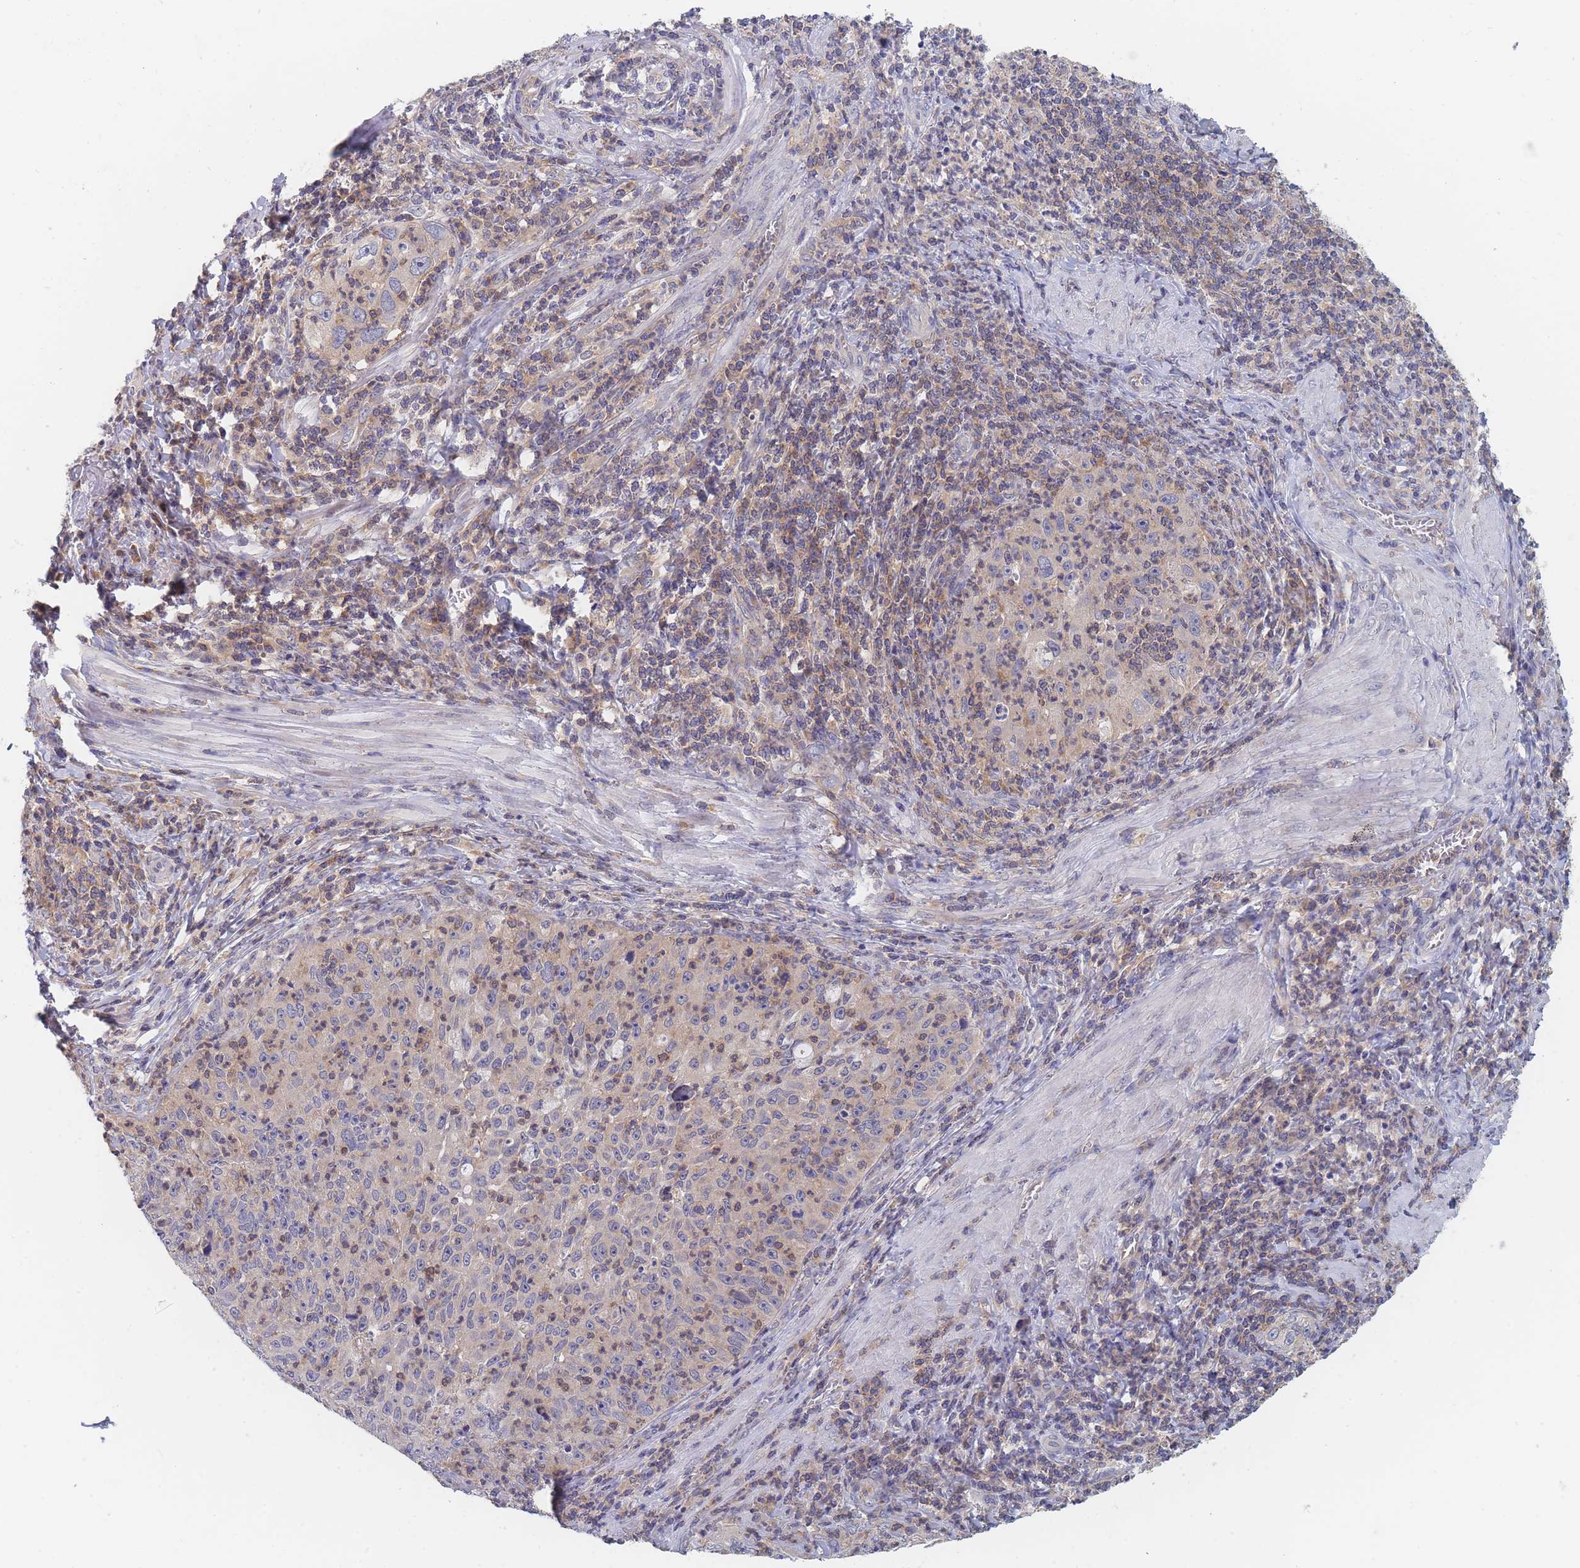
{"staining": {"intensity": "weak", "quantity": "25%-75%", "location": "cytoplasmic/membranous"}, "tissue": "cervical cancer", "cell_type": "Tumor cells", "image_type": "cancer", "snomed": [{"axis": "morphology", "description": "Squamous cell carcinoma, NOS"}, {"axis": "topography", "description": "Cervix"}], "caption": "A micrograph of squamous cell carcinoma (cervical) stained for a protein shows weak cytoplasmic/membranous brown staining in tumor cells.", "gene": "PPP6C", "patient": {"sex": "female", "age": 30}}